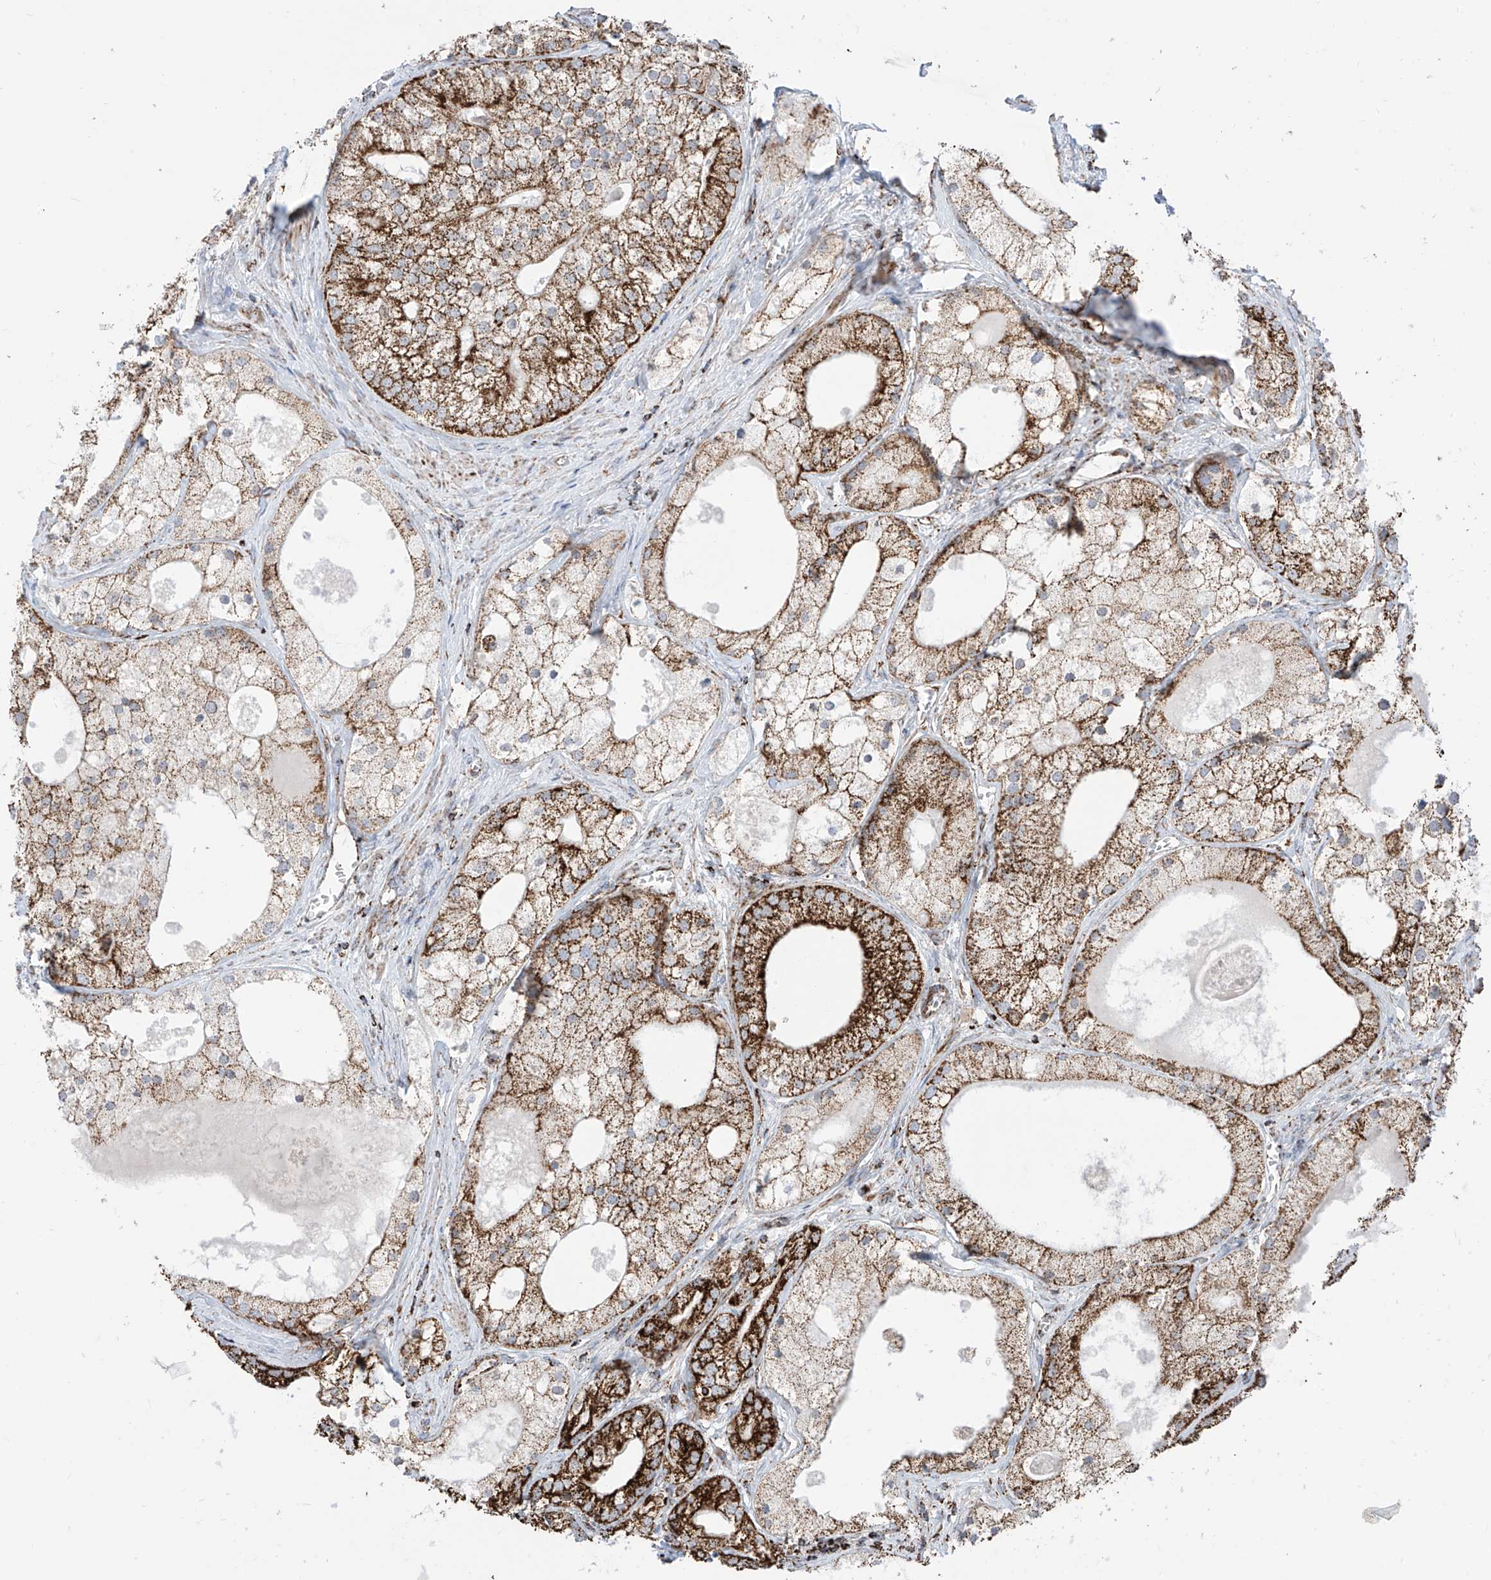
{"staining": {"intensity": "strong", "quantity": ">75%", "location": "cytoplasmic/membranous"}, "tissue": "prostate cancer", "cell_type": "Tumor cells", "image_type": "cancer", "snomed": [{"axis": "morphology", "description": "Adenocarcinoma, Low grade"}, {"axis": "topography", "description": "Prostate"}], "caption": "Adenocarcinoma (low-grade) (prostate) tissue shows strong cytoplasmic/membranous staining in about >75% of tumor cells", "gene": "COX5B", "patient": {"sex": "male", "age": 69}}